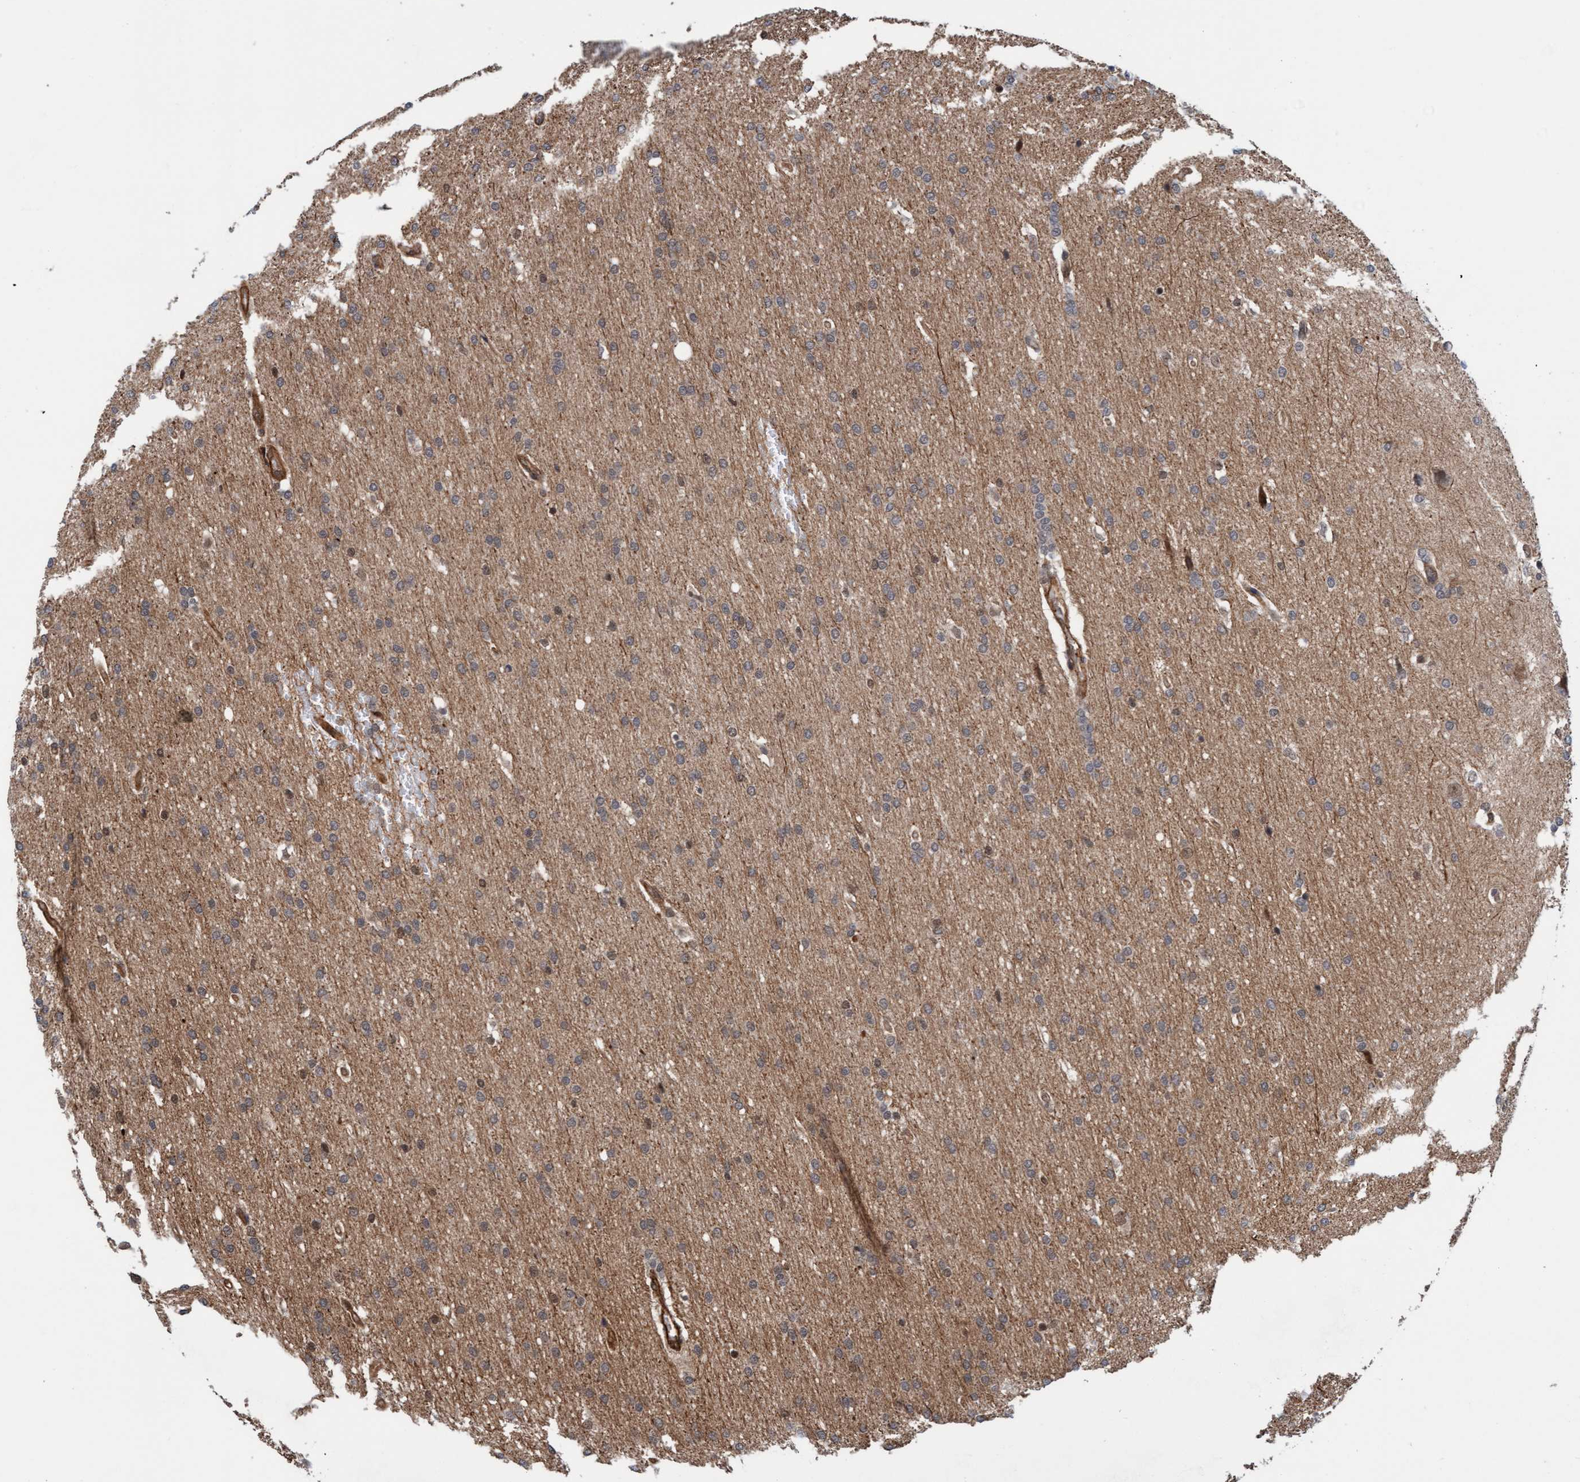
{"staining": {"intensity": "weak", "quantity": "25%-75%", "location": "cytoplasmic/membranous"}, "tissue": "glioma", "cell_type": "Tumor cells", "image_type": "cancer", "snomed": [{"axis": "morphology", "description": "Glioma, malignant, Low grade"}, {"axis": "topography", "description": "Brain"}], "caption": "Immunohistochemistry (IHC) photomicrograph of human malignant glioma (low-grade) stained for a protein (brown), which reveals low levels of weak cytoplasmic/membranous positivity in approximately 25%-75% of tumor cells.", "gene": "STXBP4", "patient": {"sex": "female", "age": 37}}